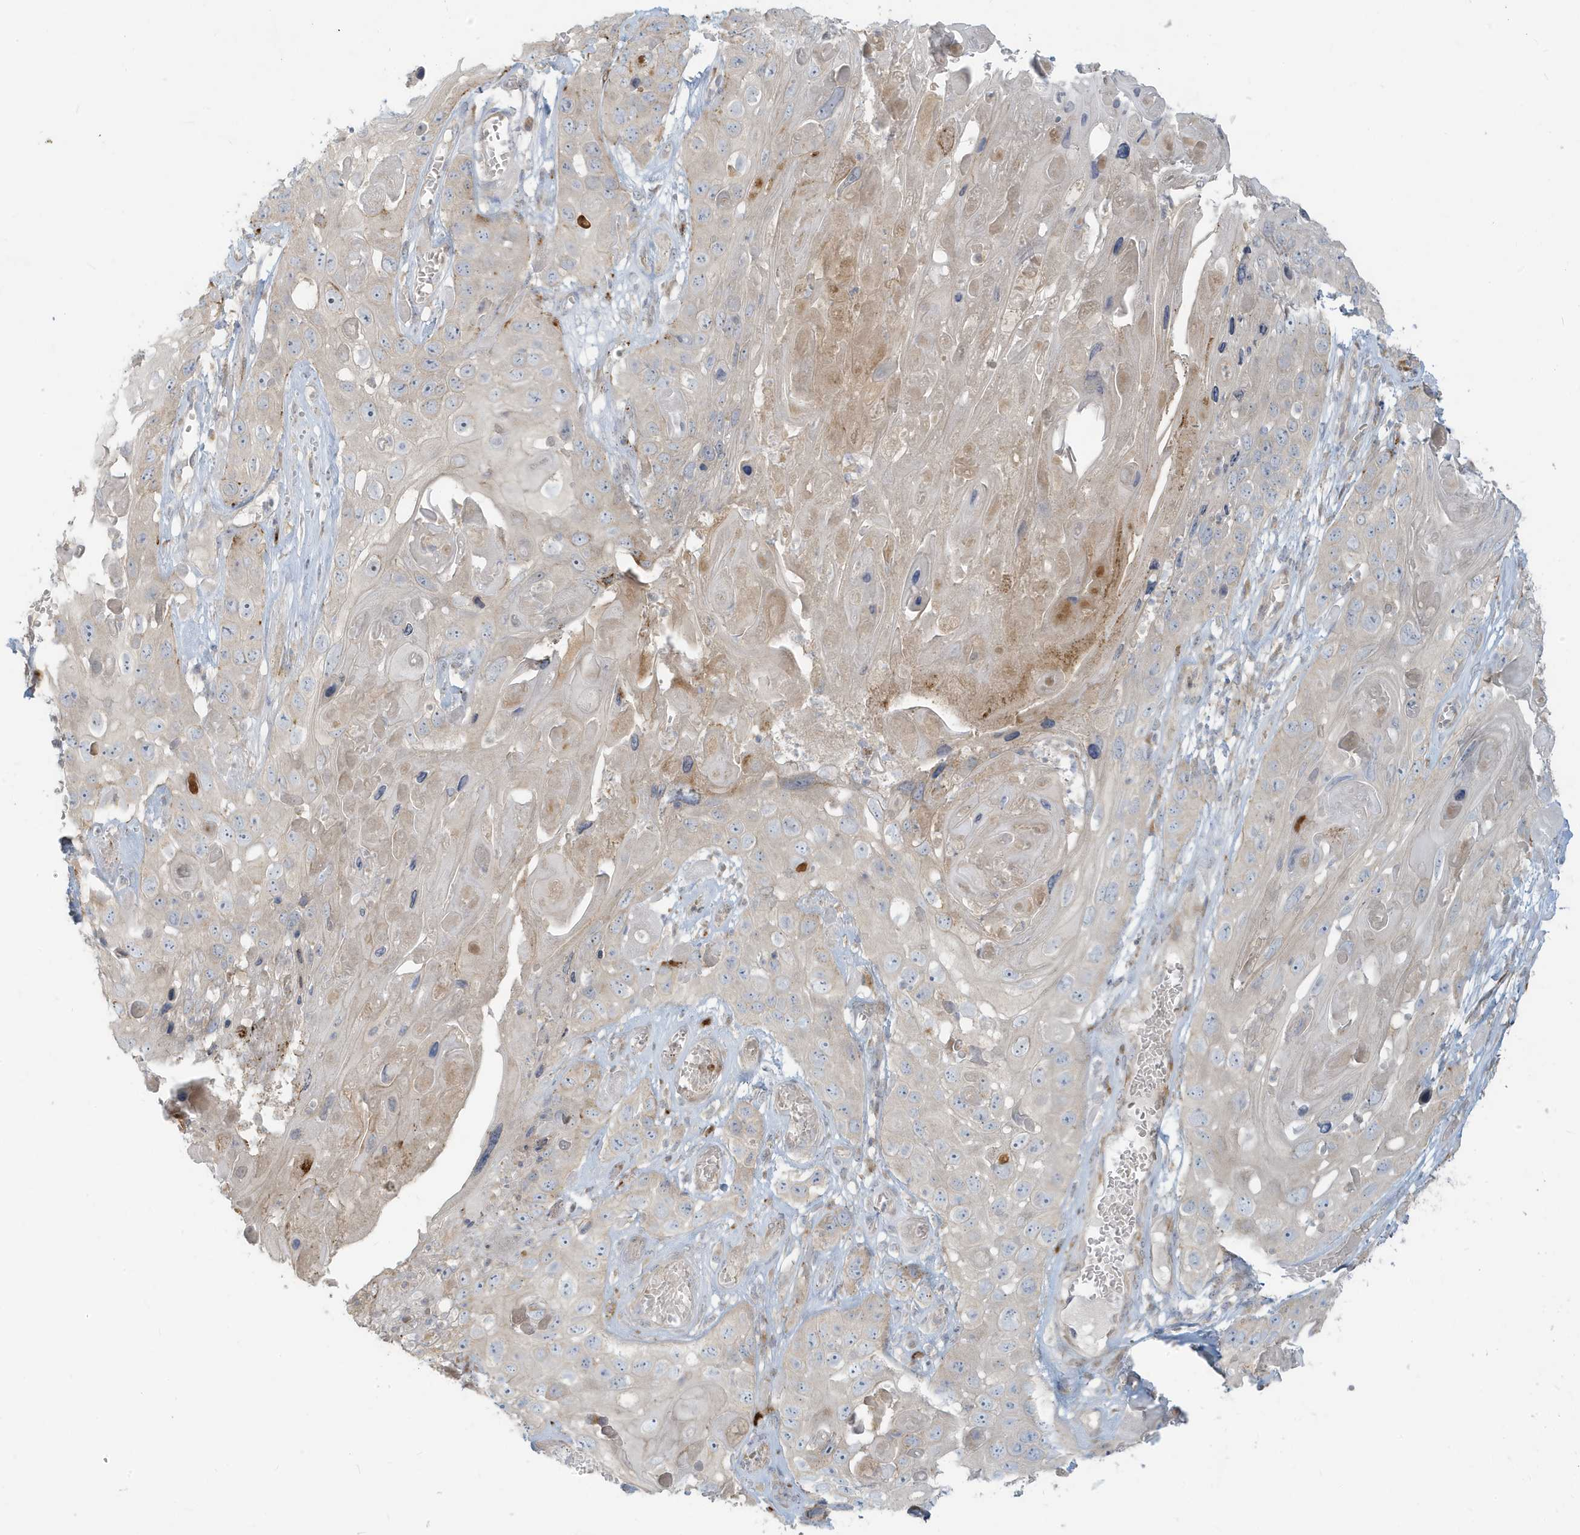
{"staining": {"intensity": "weak", "quantity": "<25%", "location": "cytoplasmic/membranous"}, "tissue": "skin cancer", "cell_type": "Tumor cells", "image_type": "cancer", "snomed": [{"axis": "morphology", "description": "Squamous cell carcinoma, NOS"}, {"axis": "topography", "description": "Skin"}], "caption": "Human squamous cell carcinoma (skin) stained for a protein using IHC shows no positivity in tumor cells.", "gene": "MCOLN1", "patient": {"sex": "male", "age": 55}}